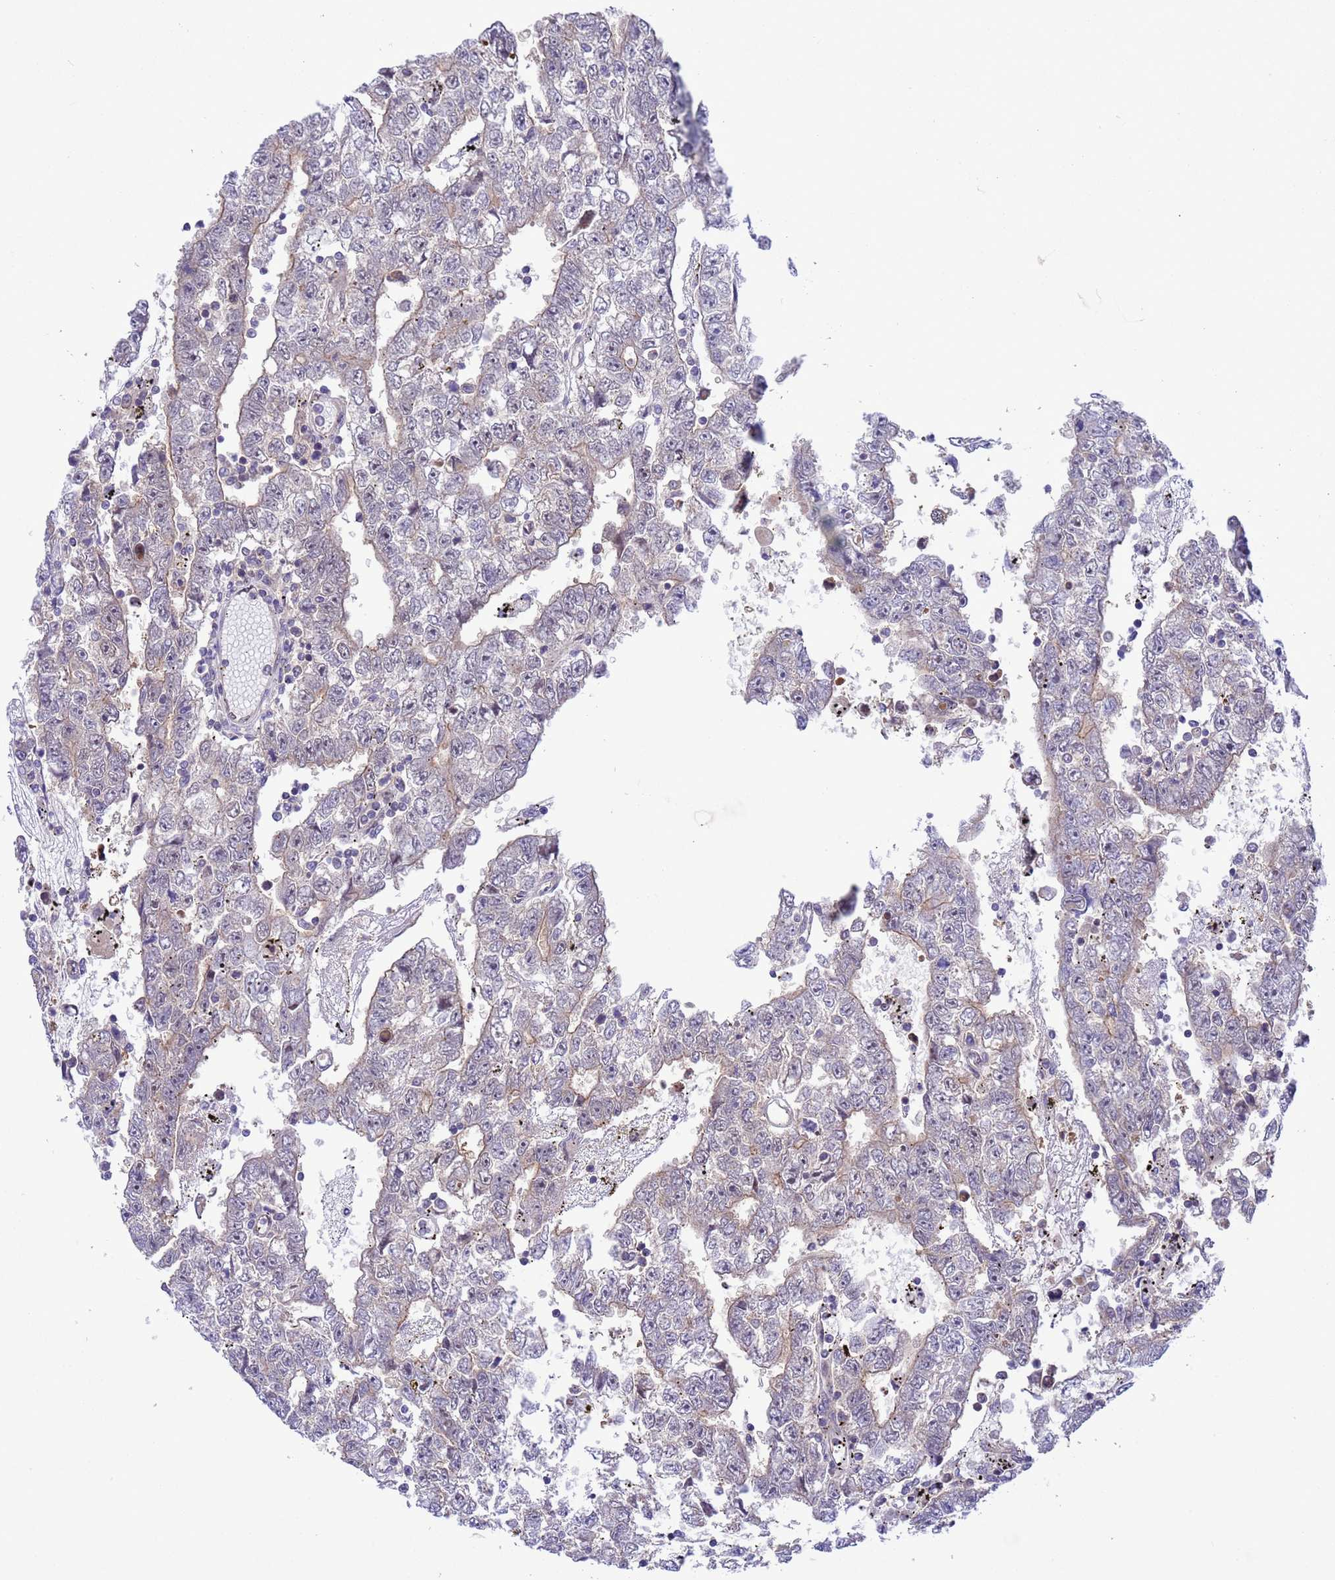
{"staining": {"intensity": "weak", "quantity": "<25%", "location": "cytoplasmic/membranous"}, "tissue": "testis cancer", "cell_type": "Tumor cells", "image_type": "cancer", "snomed": [{"axis": "morphology", "description": "Carcinoma, Embryonal, NOS"}, {"axis": "topography", "description": "Testis"}], "caption": "IHC histopathology image of neoplastic tissue: embryonal carcinoma (testis) stained with DAB exhibits no significant protein positivity in tumor cells. (DAB immunohistochemistry (IHC), high magnification).", "gene": "ZNF461", "patient": {"sex": "male", "age": 25}}